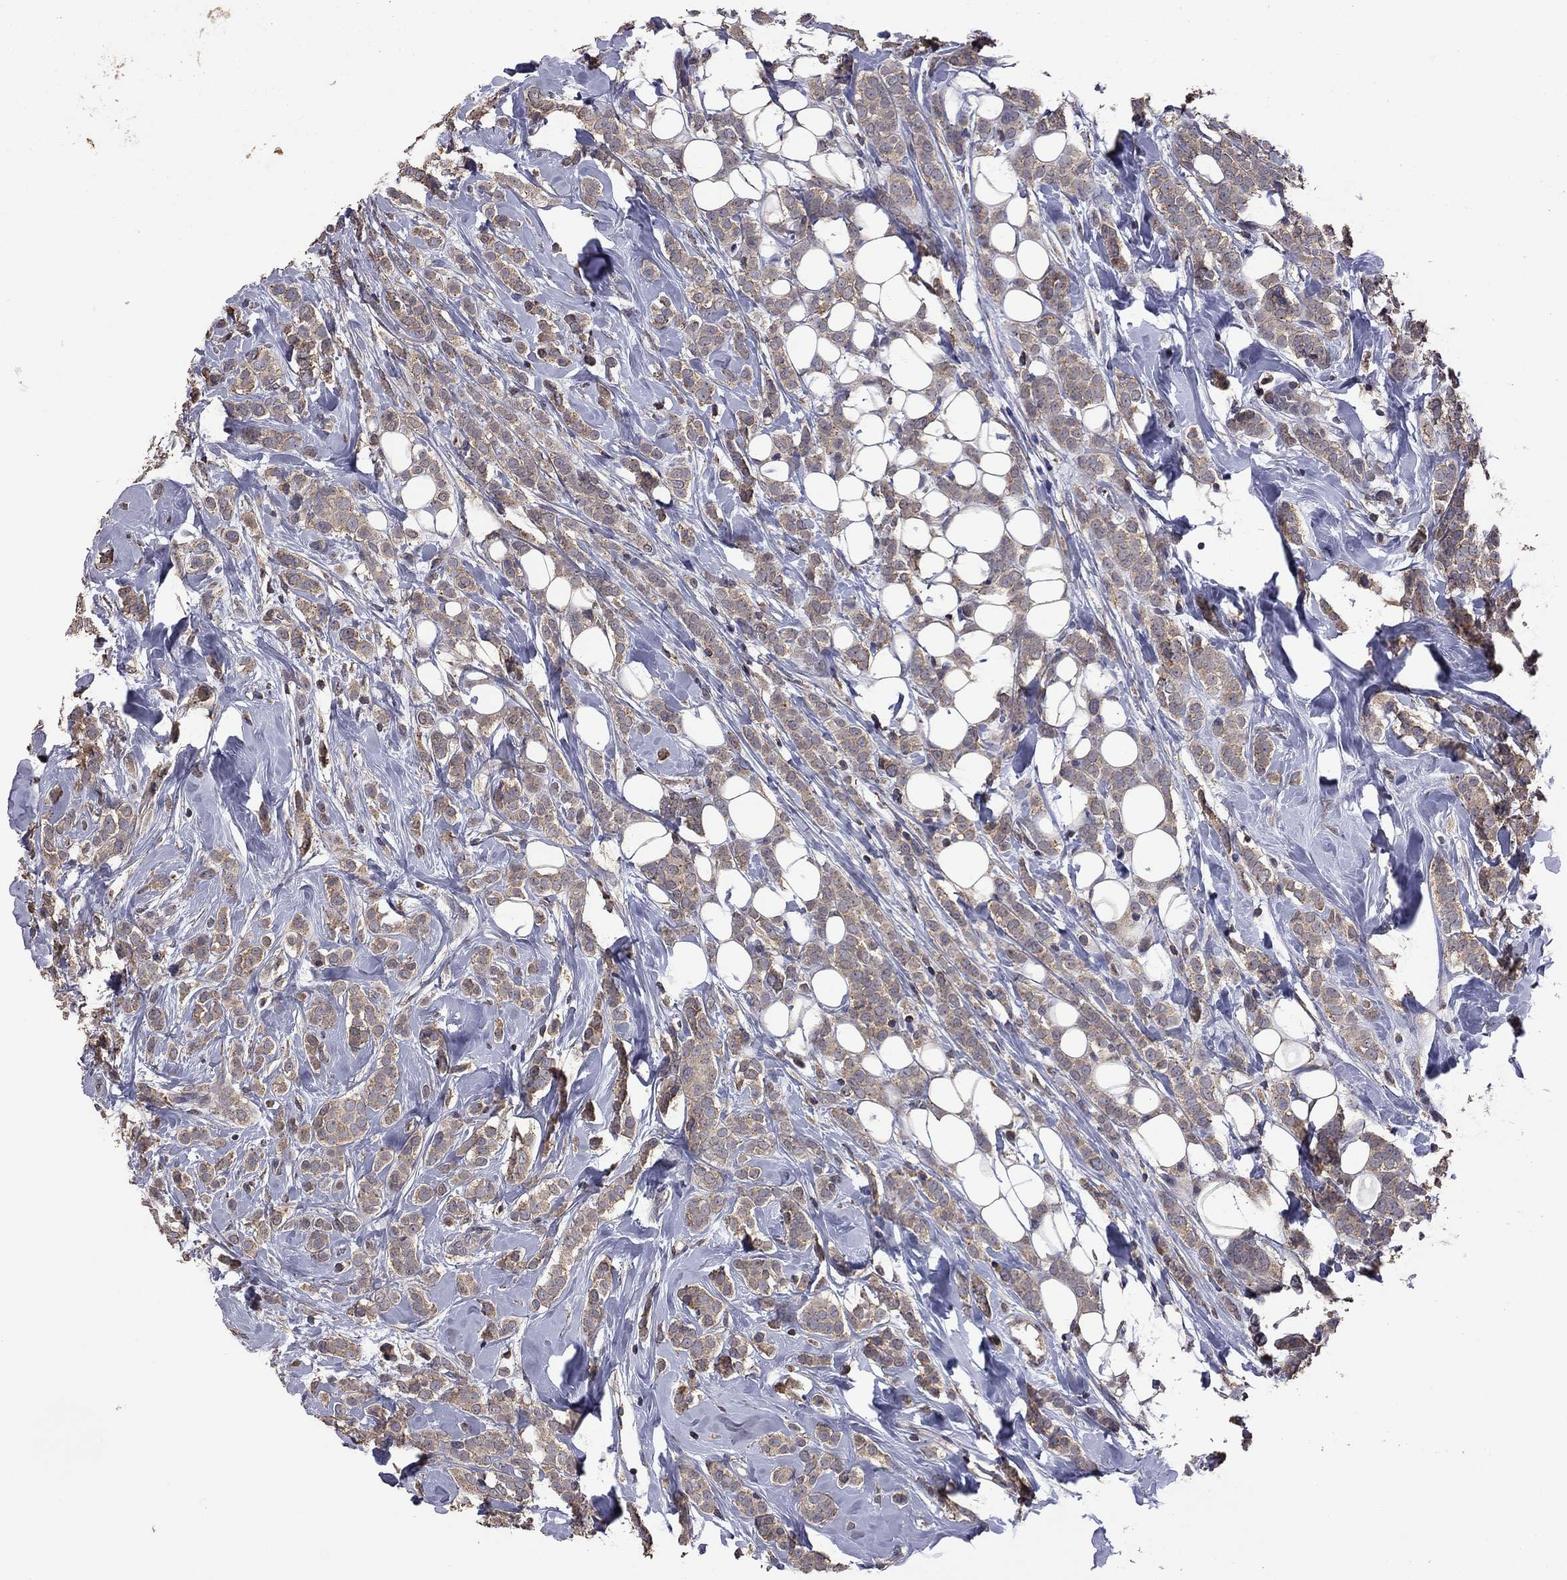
{"staining": {"intensity": "moderate", "quantity": ">75%", "location": "cytoplasmic/membranous"}, "tissue": "breast cancer", "cell_type": "Tumor cells", "image_type": "cancer", "snomed": [{"axis": "morphology", "description": "Lobular carcinoma"}, {"axis": "topography", "description": "Breast"}], "caption": "High-power microscopy captured an immunohistochemistry micrograph of lobular carcinoma (breast), revealing moderate cytoplasmic/membranous positivity in approximately >75% of tumor cells.", "gene": "TSNARE1", "patient": {"sex": "female", "age": 49}}